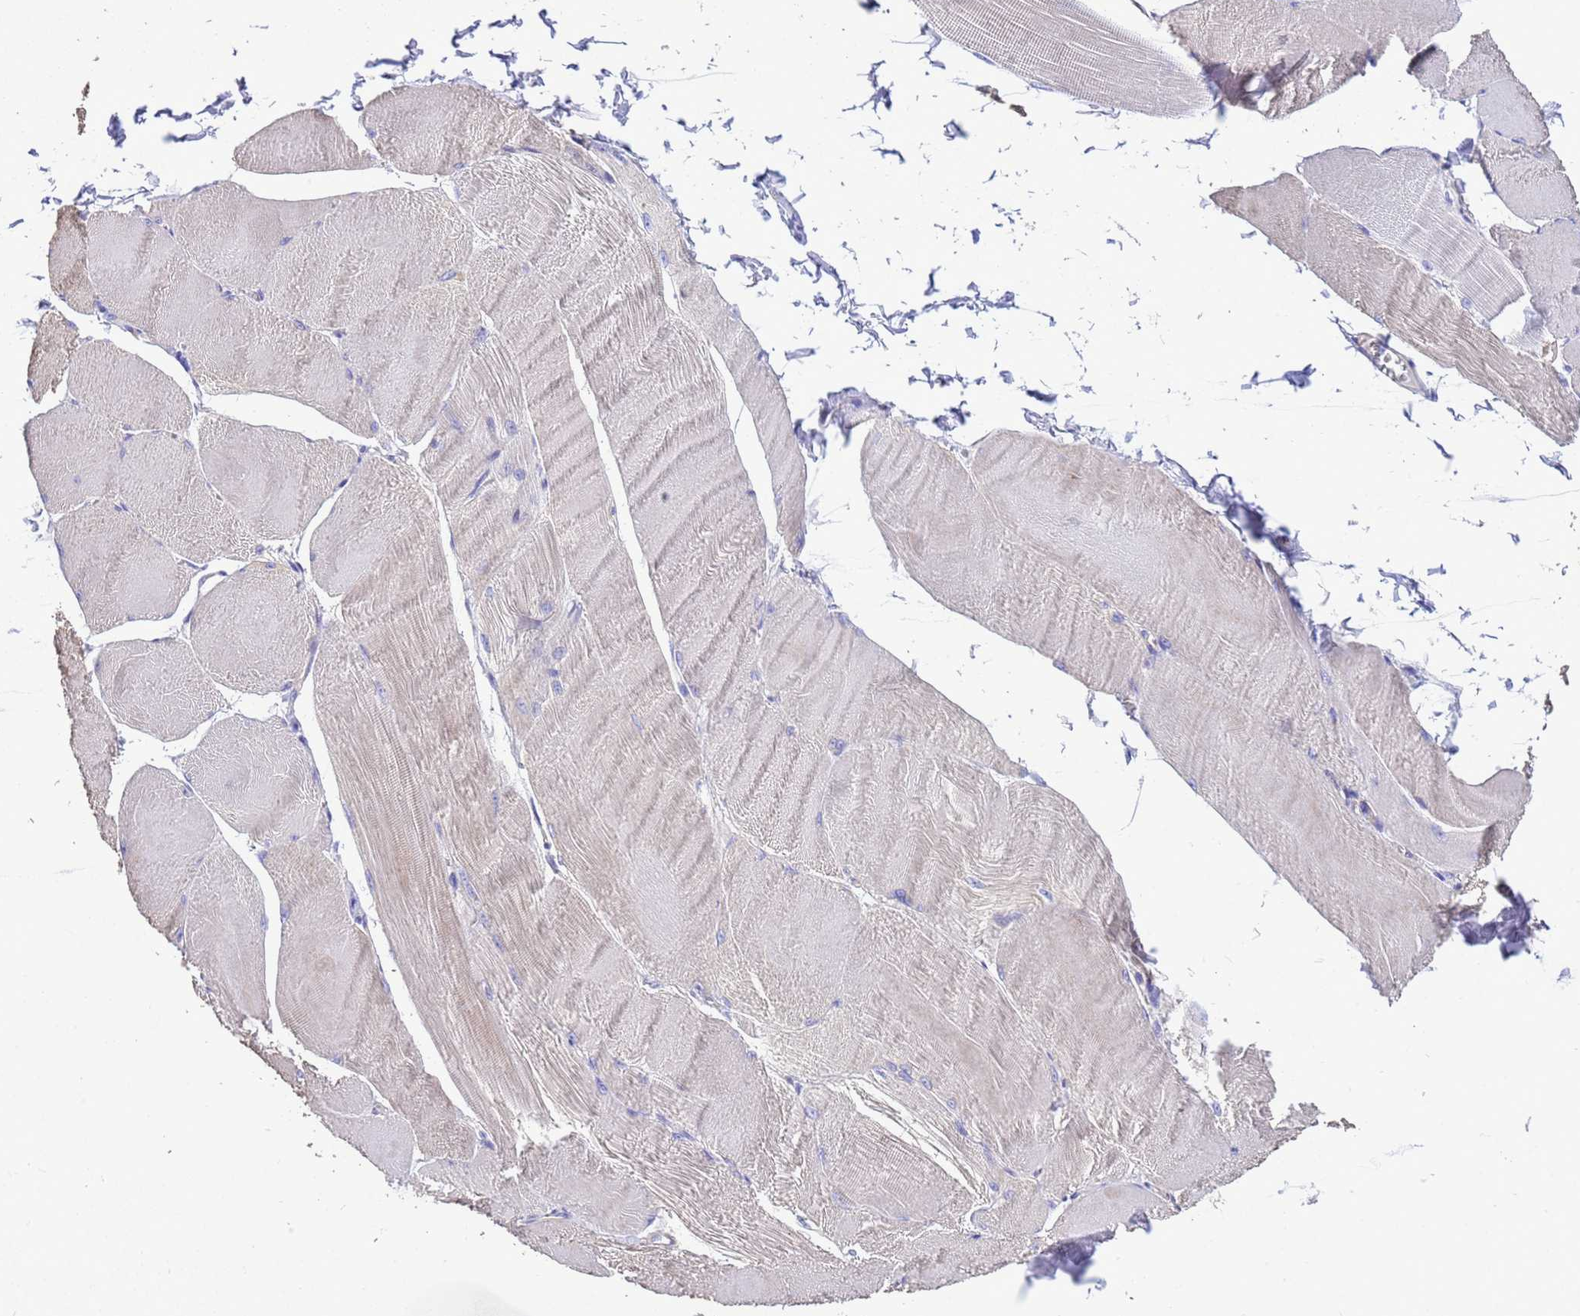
{"staining": {"intensity": "weak", "quantity": "<25%", "location": "cytoplasmic/membranous"}, "tissue": "skeletal muscle", "cell_type": "Myocytes", "image_type": "normal", "snomed": [{"axis": "morphology", "description": "Normal tissue, NOS"}, {"axis": "morphology", "description": "Basal cell carcinoma"}, {"axis": "topography", "description": "Skeletal muscle"}], "caption": "This is a micrograph of immunohistochemistry (IHC) staining of unremarkable skeletal muscle, which shows no staining in myocytes.", "gene": "KICS2", "patient": {"sex": "female", "age": 64}}